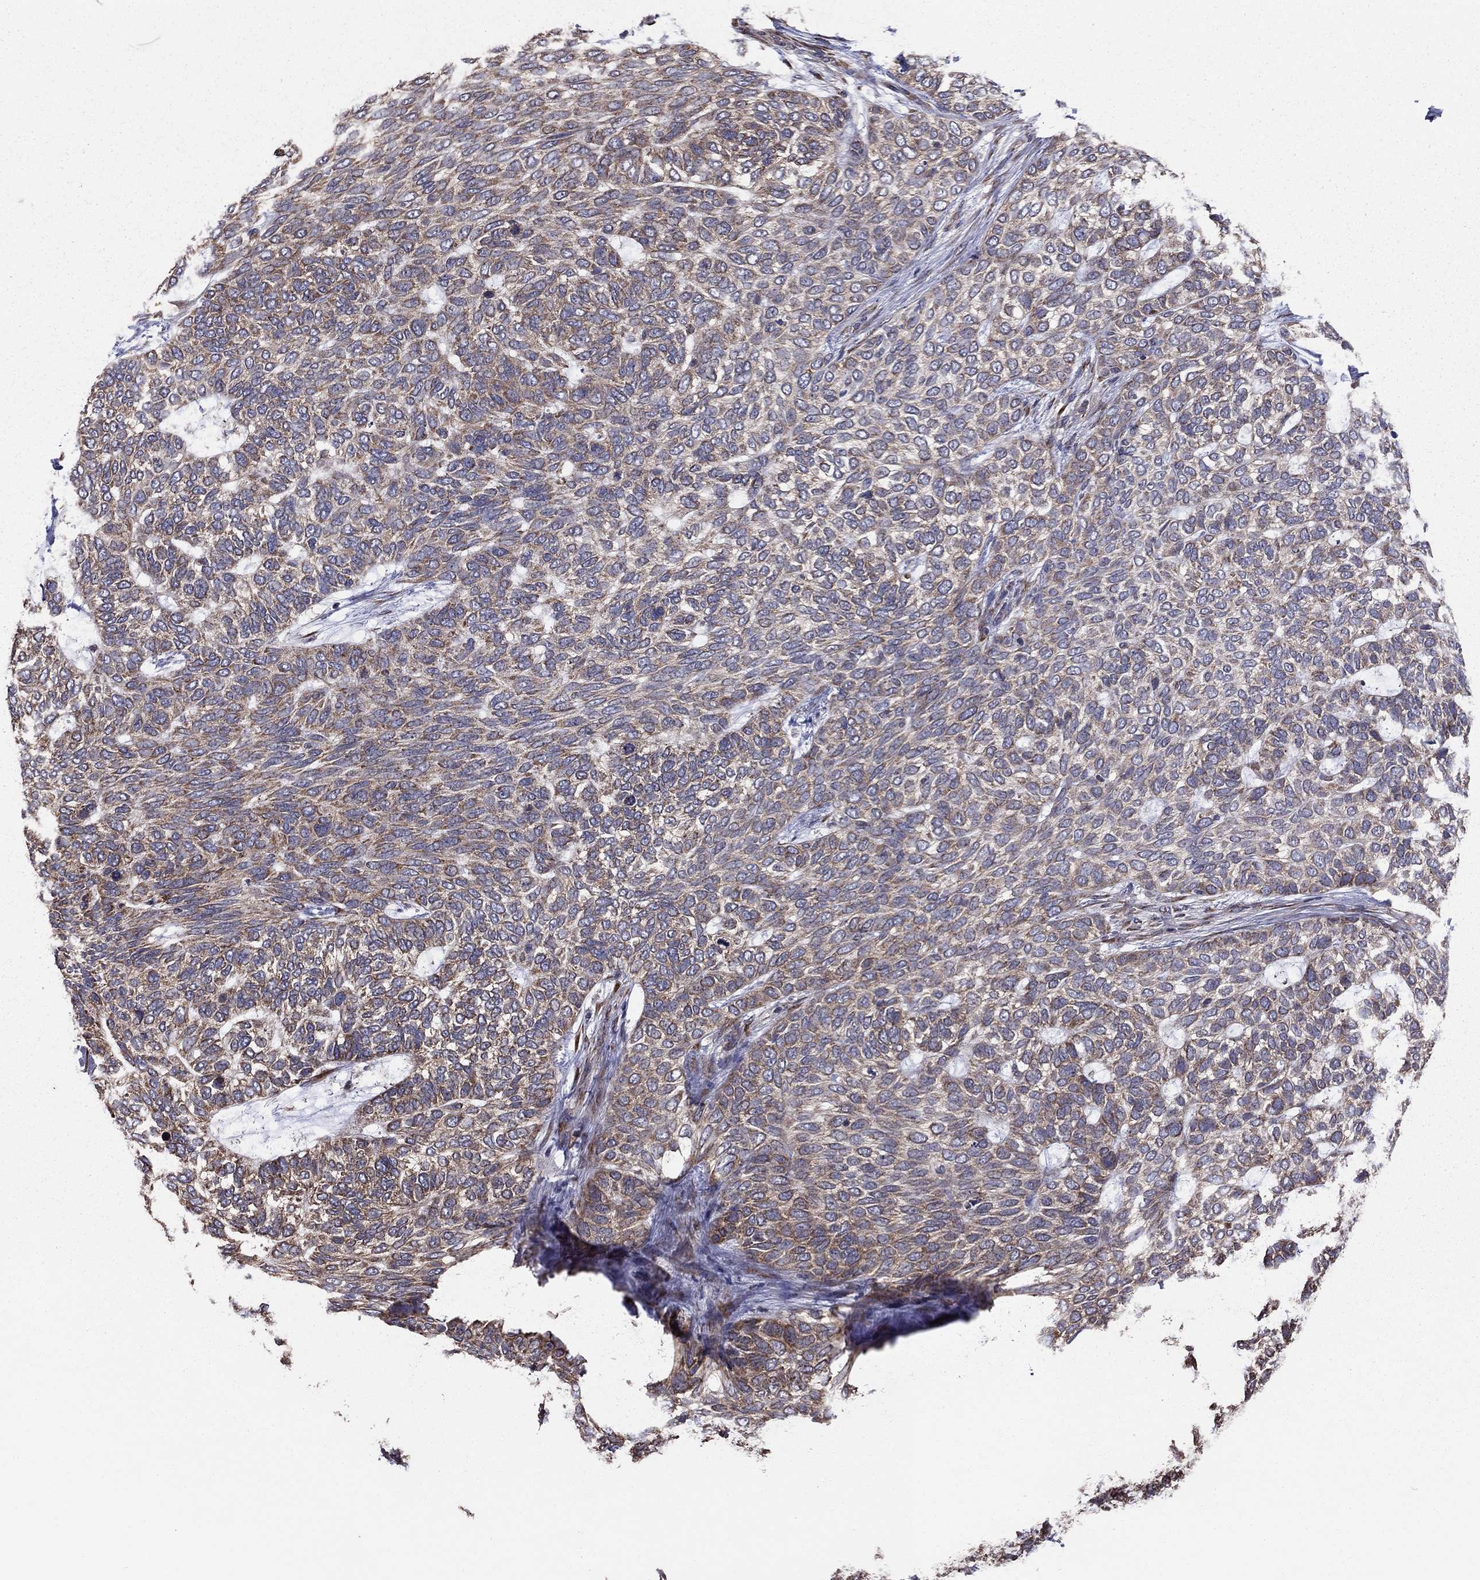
{"staining": {"intensity": "moderate", "quantity": "25%-75%", "location": "cytoplasmic/membranous"}, "tissue": "skin cancer", "cell_type": "Tumor cells", "image_type": "cancer", "snomed": [{"axis": "morphology", "description": "Basal cell carcinoma"}, {"axis": "topography", "description": "Skin"}], "caption": "Protein staining of skin basal cell carcinoma tissue displays moderate cytoplasmic/membranous staining in about 25%-75% of tumor cells.", "gene": "NKIRAS1", "patient": {"sex": "female", "age": 65}}